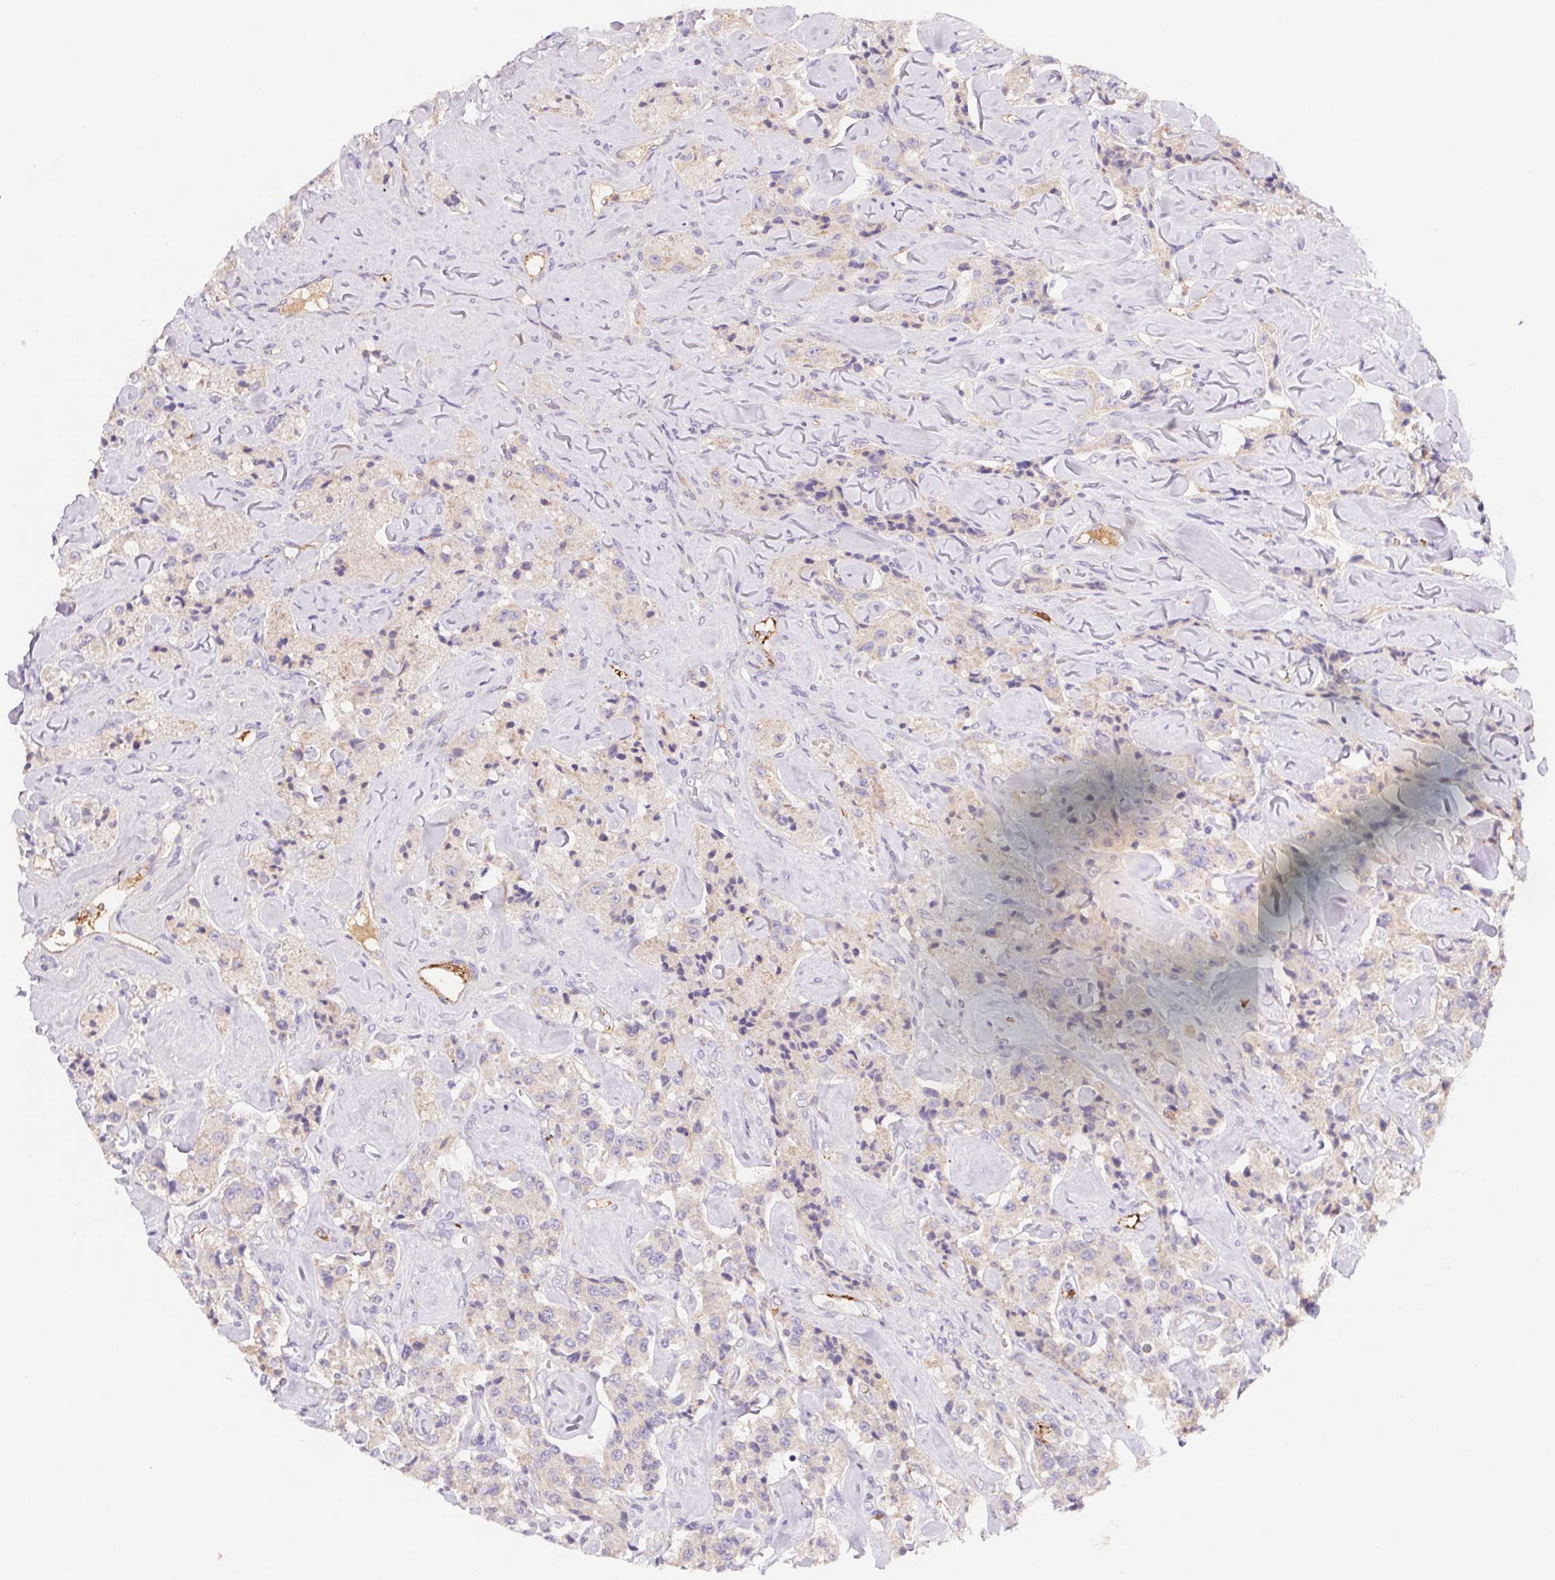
{"staining": {"intensity": "negative", "quantity": "none", "location": "none"}, "tissue": "carcinoid", "cell_type": "Tumor cells", "image_type": "cancer", "snomed": [{"axis": "morphology", "description": "Carcinoid, malignant, NOS"}, {"axis": "topography", "description": "Pancreas"}], "caption": "Carcinoid (malignant) was stained to show a protein in brown. There is no significant expression in tumor cells. The staining was performed using DAB to visualize the protein expression in brown, while the nuclei were stained in blue with hematoxylin (Magnification: 20x).", "gene": "LPA", "patient": {"sex": "male", "age": 41}}